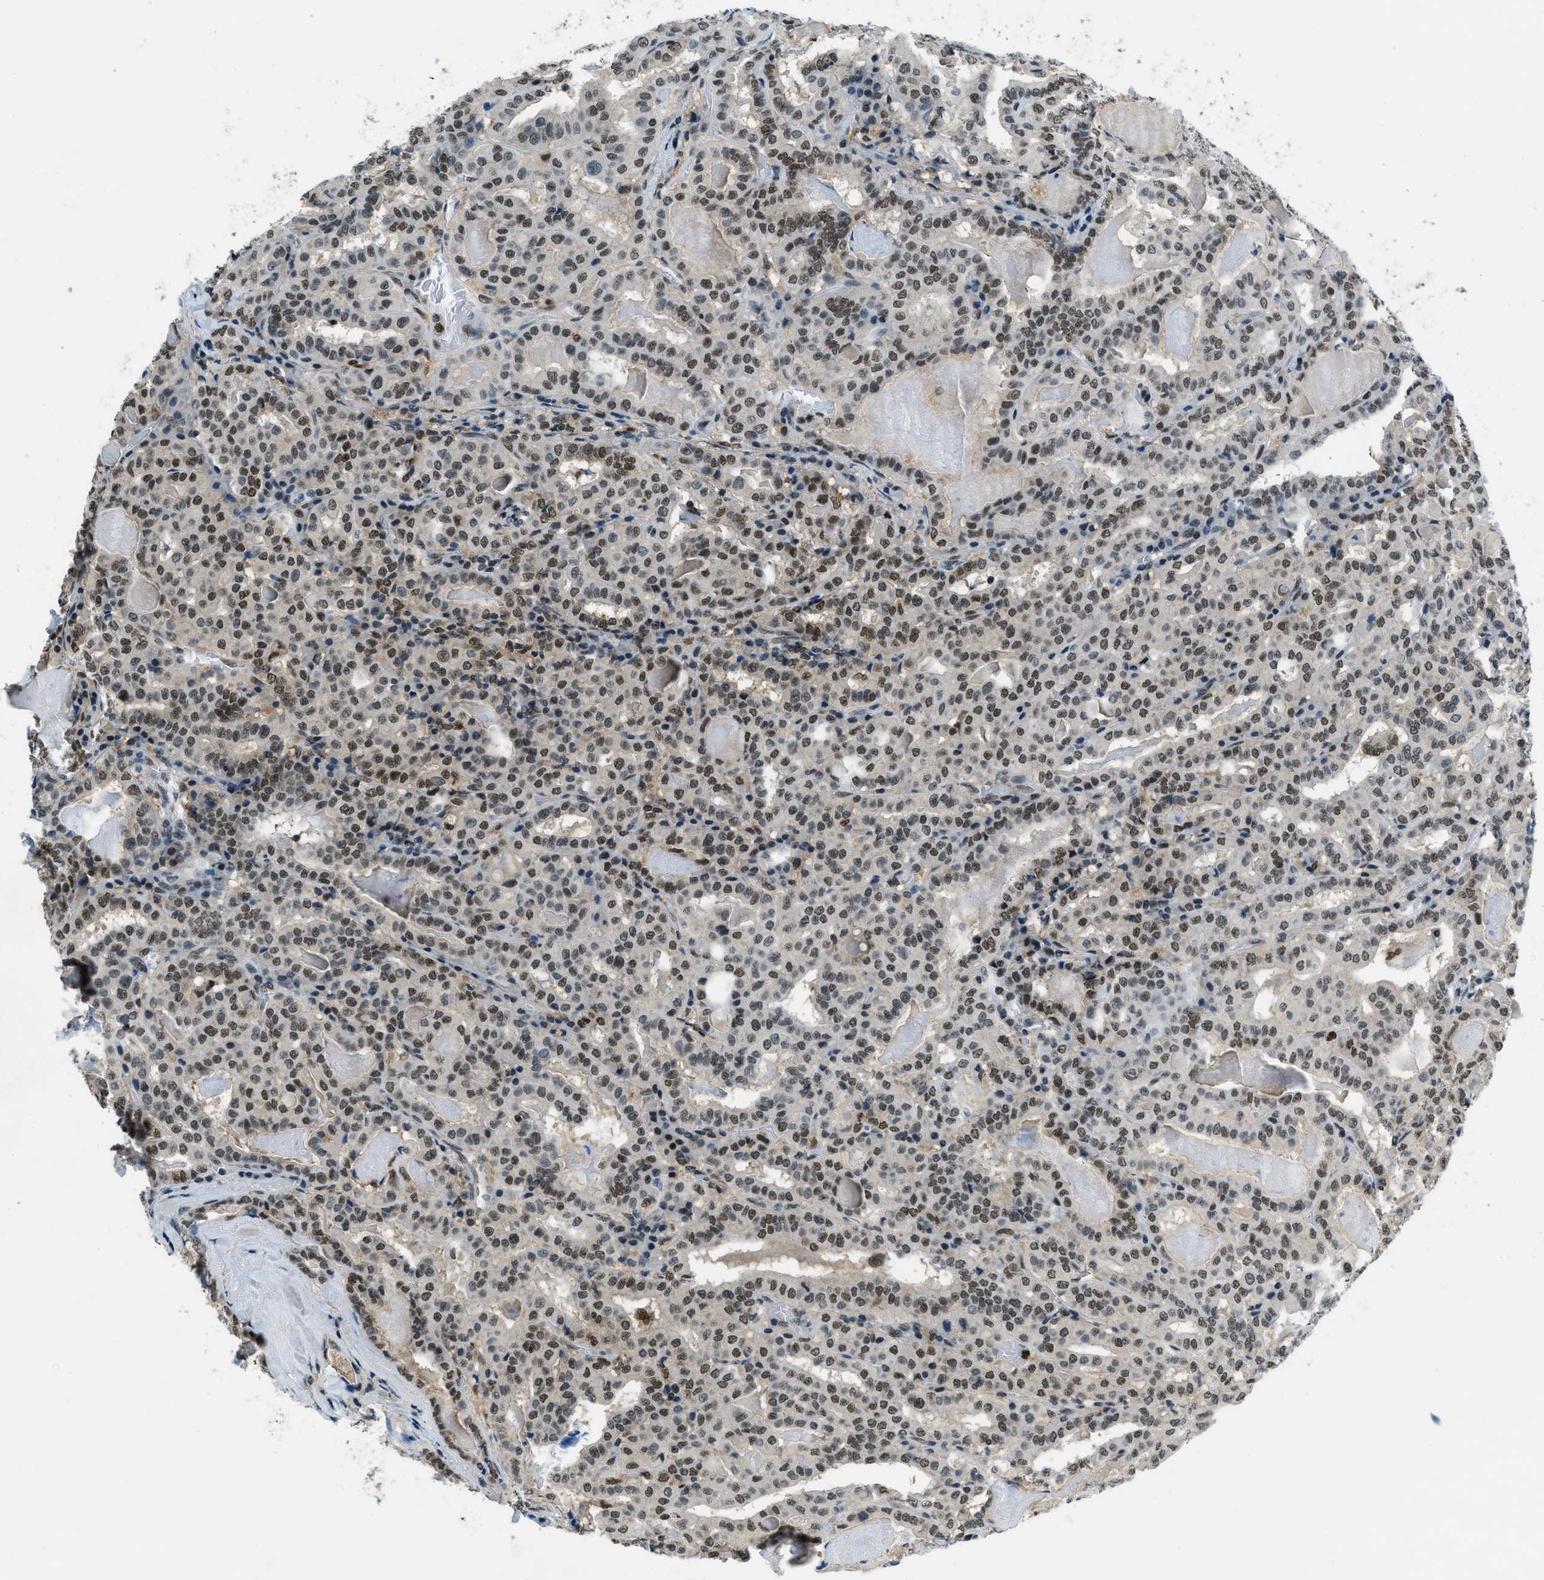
{"staining": {"intensity": "moderate", "quantity": ">75%", "location": "nuclear"}, "tissue": "thyroid cancer", "cell_type": "Tumor cells", "image_type": "cancer", "snomed": [{"axis": "morphology", "description": "Papillary adenocarcinoma, NOS"}, {"axis": "topography", "description": "Thyroid gland"}], "caption": "Immunohistochemistry staining of thyroid cancer, which displays medium levels of moderate nuclear expression in approximately >75% of tumor cells indicating moderate nuclear protein staining. The staining was performed using DAB (3,3'-diaminobenzidine) (brown) for protein detection and nuclei were counterstained in hematoxylin (blue).", "gene": "OGFR", "patient": {"sex": "female", "age": 42}}